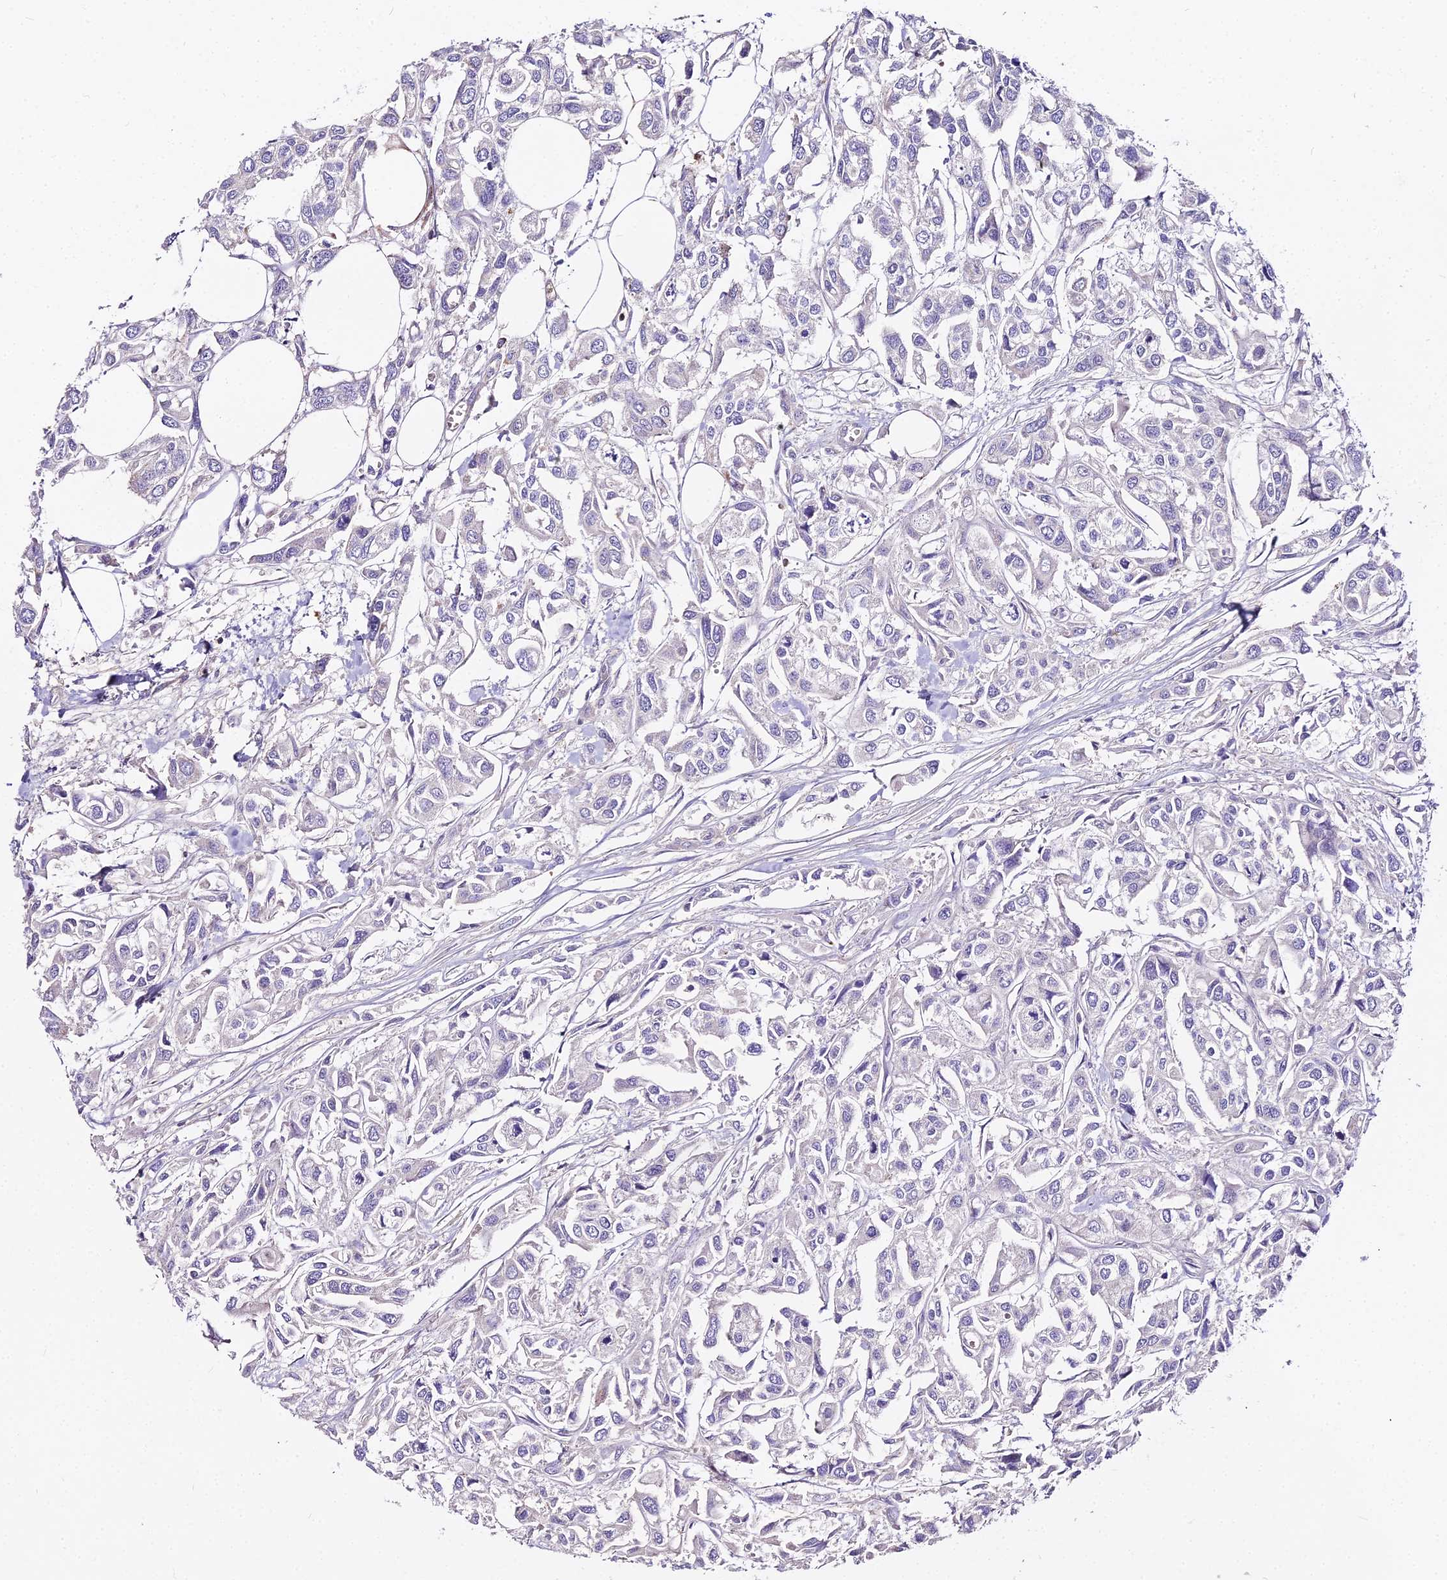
{"staining": {"intensity": "negative", "quantity": "none", "location": "none"}, "tissue": "urothelial cancer", "cell_type": "Tumor cells", "image_type": "cancer", "snomed": [{"axis": "morphology", "description": "Urothelial carcinoma, High grade"}, {"axis": "topography", "description": "Urinary bladder"}], "caption": "Protein analysis of urothelial cancer exhibits no significant staining in tumor cells. (IHC, brightfield microscopy, high magnification).", "gene": "GLYAT", "patient": {"sex": "male", "age": 67}}